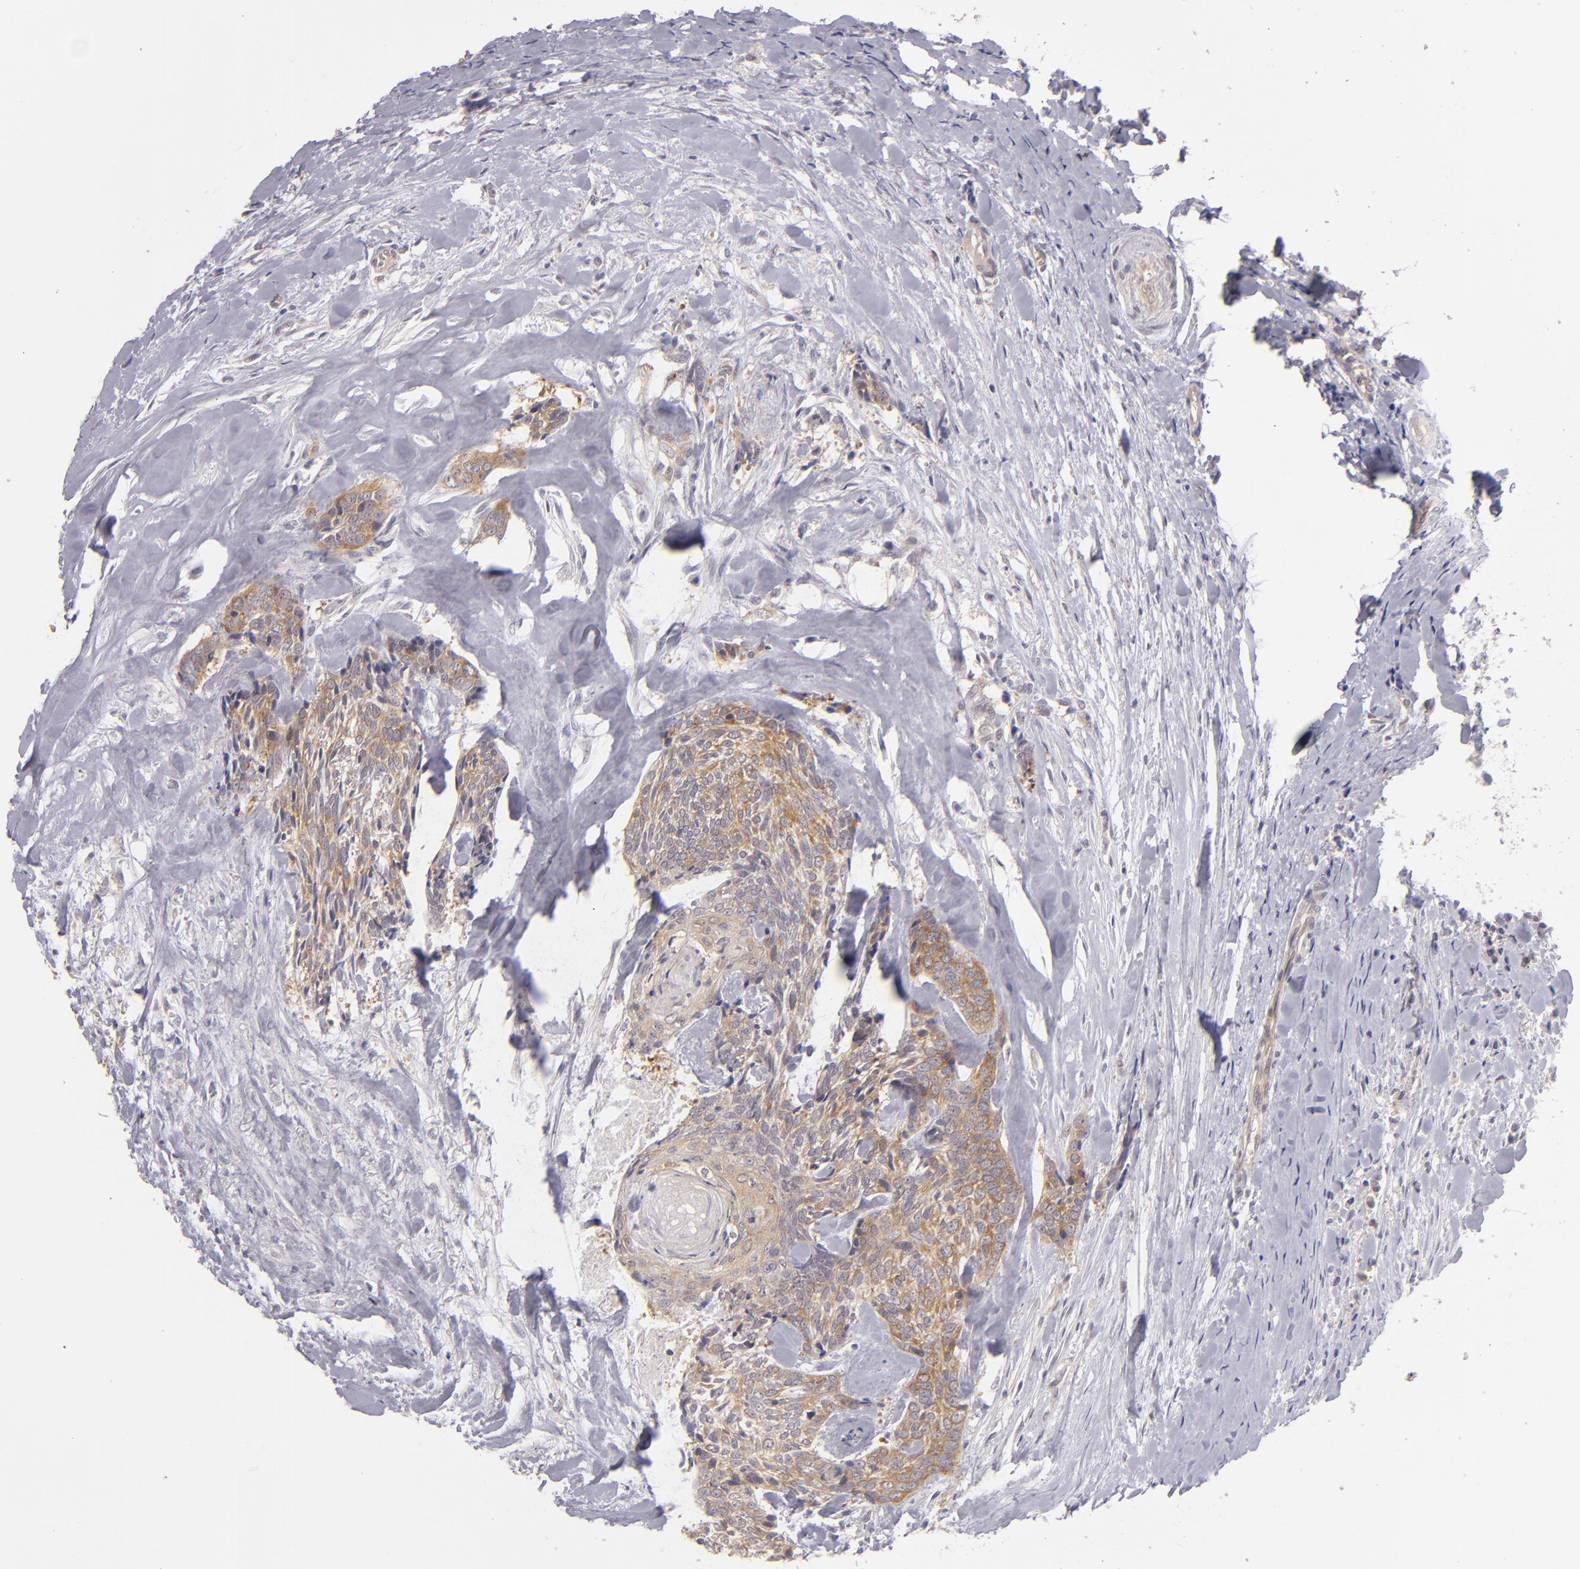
{"staining": {"intensity": "weak", "quantity": "25%-75%", "location": "cytoplasmic/membranous"}, "tissue": "head and neck cancer", "cell_type": "Tumor cells", "image_type": "cancer", "snomed": [{"axis": "morphology", "description": "Squamous cell carcinoma, NOS"}, {"axis": "topography", "description": "Salivary gland"}, {"axis": "topography", "description": "Head-Neck"}], "caption": "Immunohistochemical staining of head and neck cancer exhibits low levels of weak cytoplasmic/membranous protein expression in about 25%-75% of tumor cells.", "gene": "PTPN13", "patient": {"sex": "male", "age": 70}}